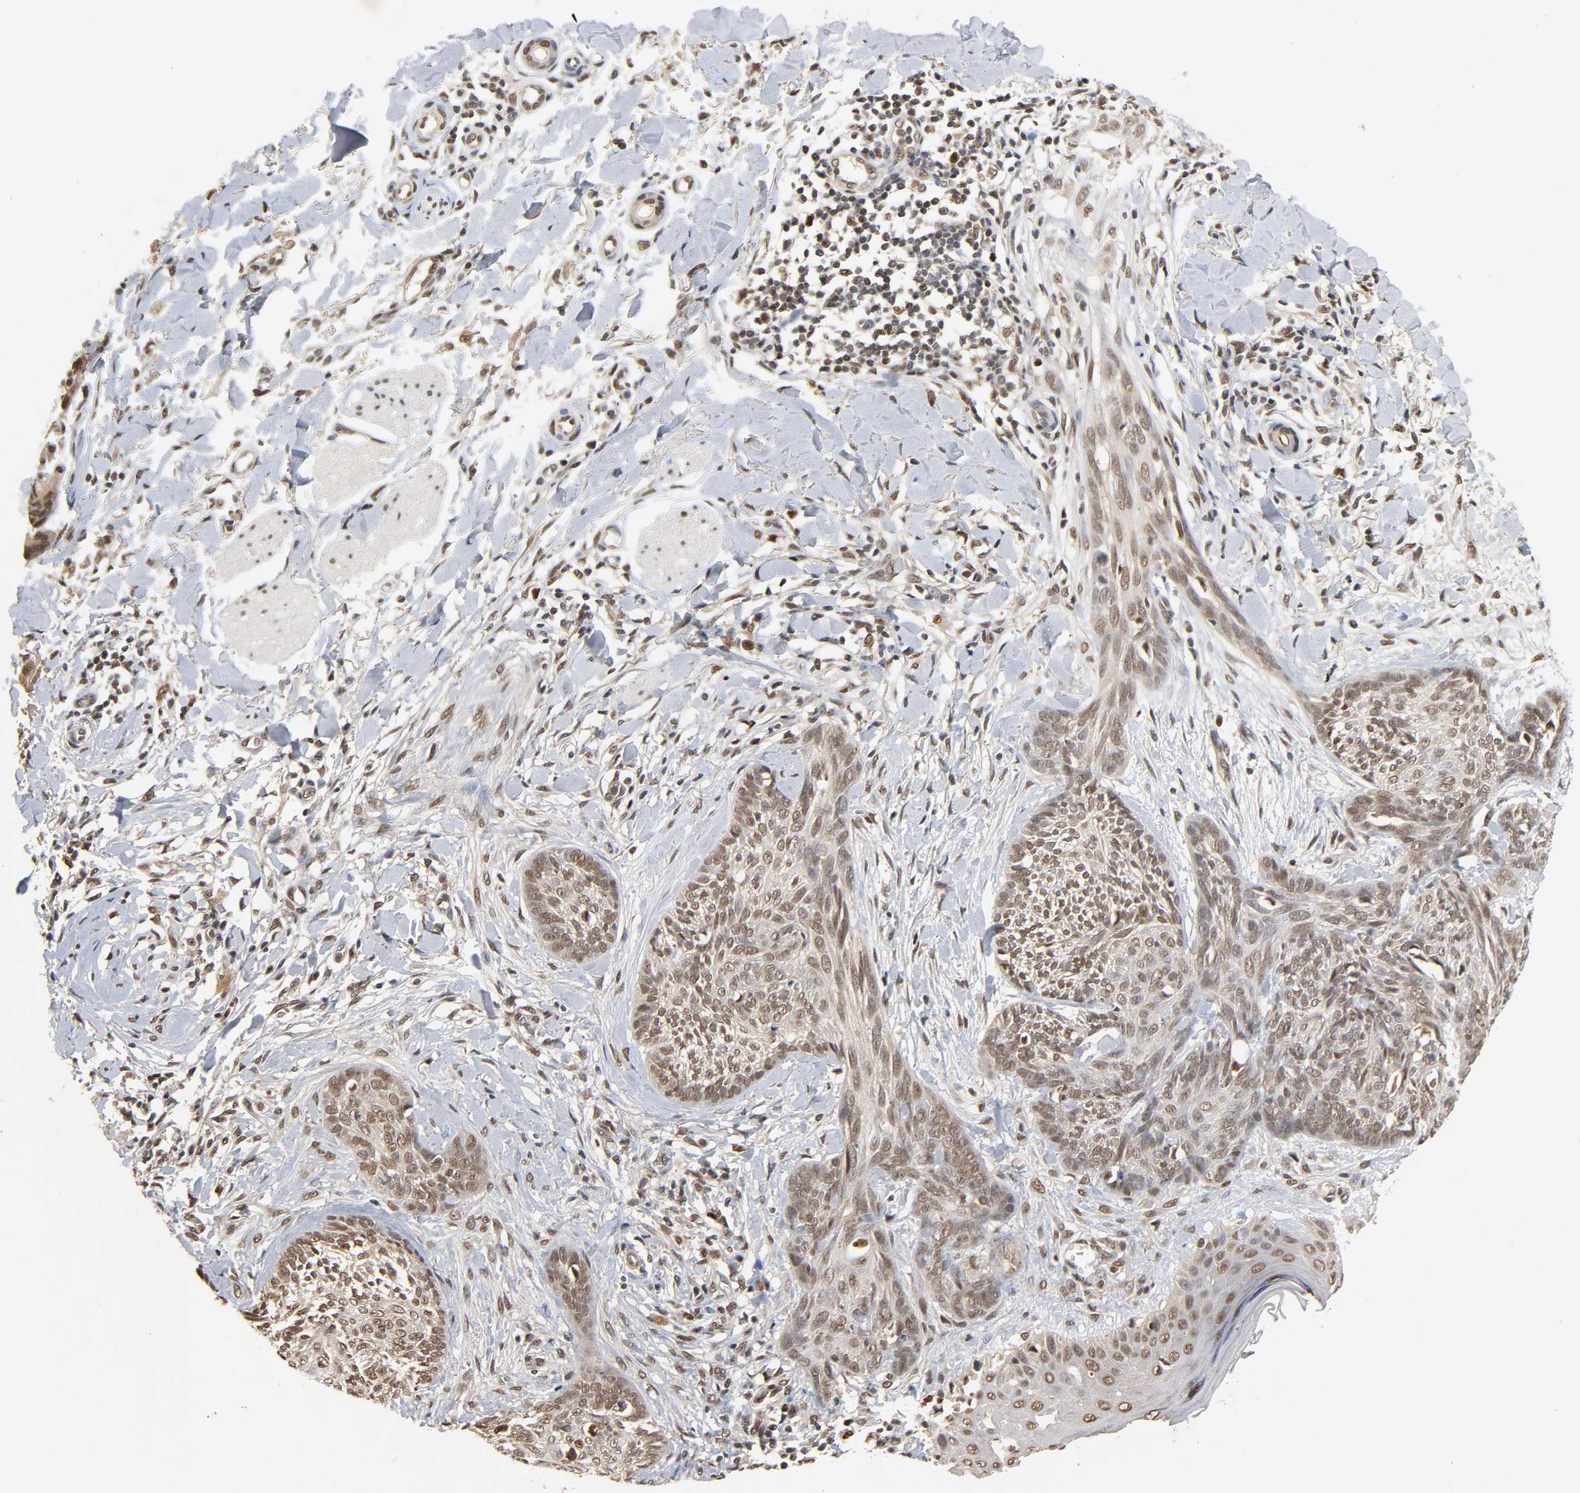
{"staining": {"intensity": "weak", "quantity": ">75%", "location": "nuclear"}, "tissue": "skin cancer", "cell_type": "Tumor cells", "image_type": "cancer", "snomed": [{"axis": "morphology", "description": "Normal tissue, NOS"}, {"axis": "morphology", "description": "Basal cell carcinoma"}, {"axis": "topography", "description": "Skin"}], "caption": "A low amount of weak nuclear staining is identified in approximately >75% of tumor cells in skin cancer tissue. (brown staining indicates protein expression, while blue staining denotes nuclei).", "gene": "UBC", "patient": {"sex": "male", "age": 71}}